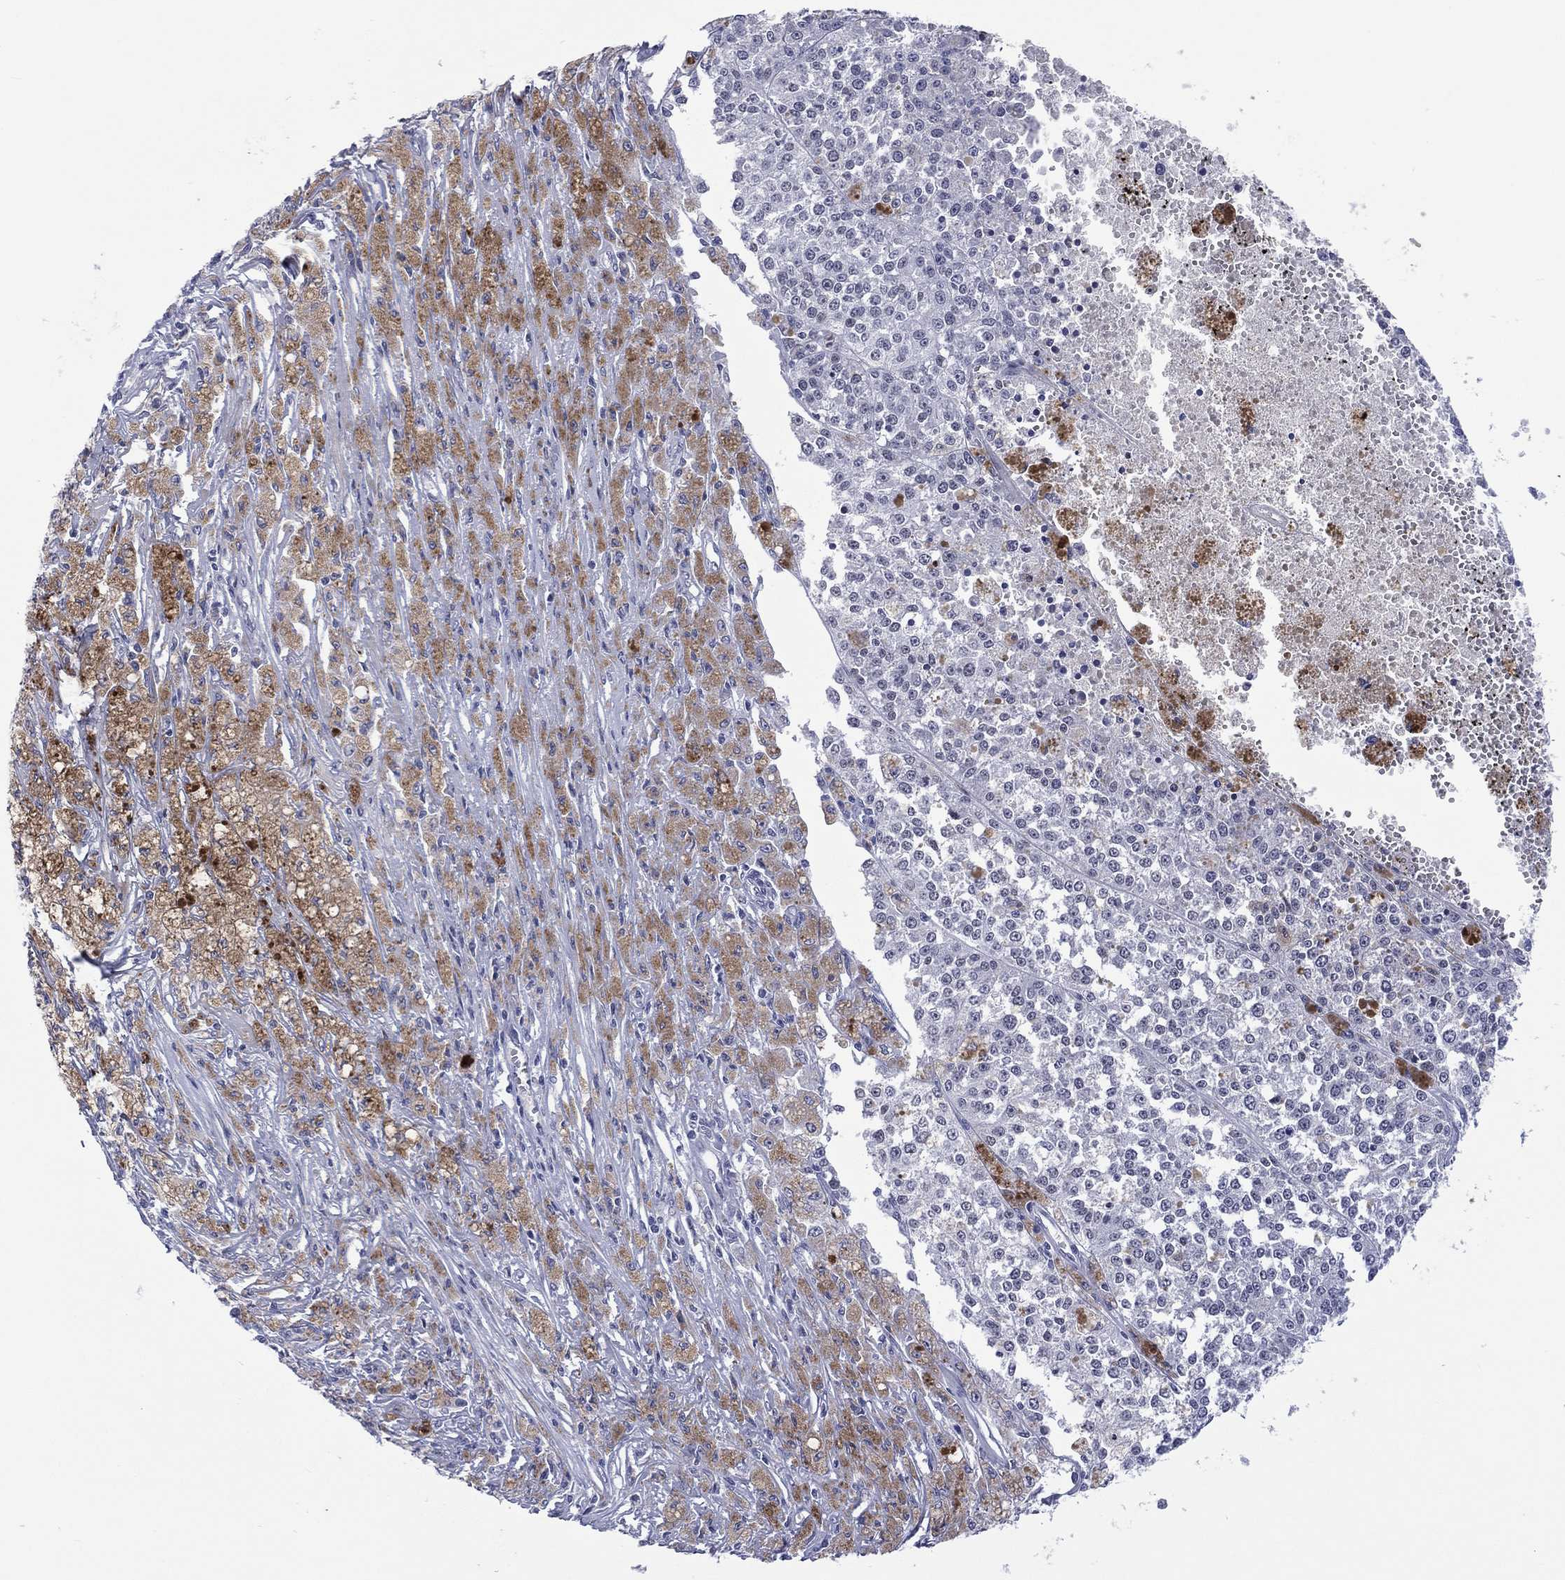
{"staining": {"intensity": "negative", "quantity": "none", "location": "none"}, "tissue": "melanoma", "cell_type": "Tumor cells", "image_type": "cancer", "snomed": [{"axis": "morphology", "description": "Malignant melanoma, Metastatic site"}, {"axis": "topography", "description": "Lymph node"}], "caption": "There is no significant positivity in tumor cells of melanoma. Nuclei are stained in blue.", "gene": "SSX1", "patient": {"sex": "female", "age": 64}}